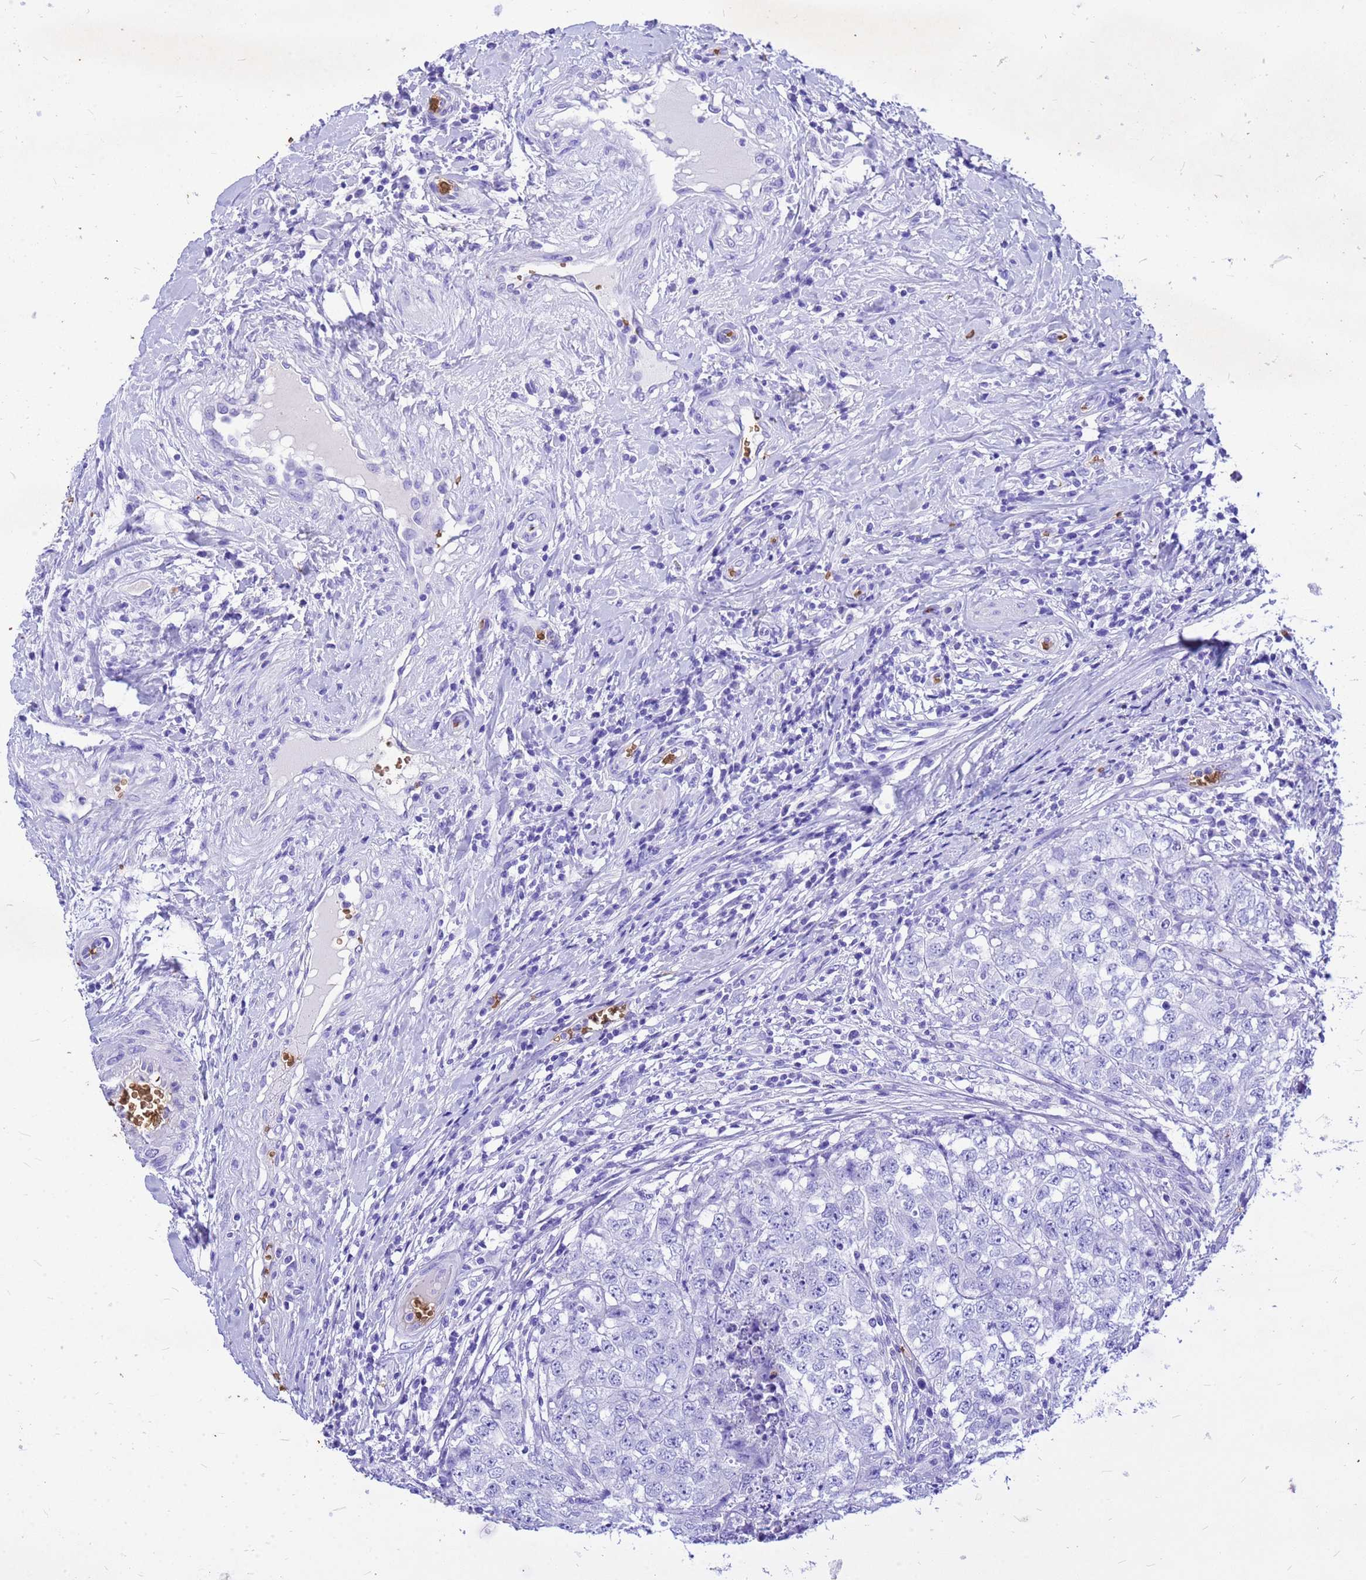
{"staining": {"intensity": "negative", "quantity": "none", "location": "none"}, "tissue": "testis cancer", "cell_type": "Tumor cells", "image_type": "cancer", "snomed": [{"axis": "morphology", "description": "Seminoma, NOS"}, {"axis": "morphology", "description": "Carcinoma, Embryonal, NOS"}, {"axis": "topography", "description": "Testis"}], "caption": "High magnification brightfield microscopy of testis seminoma stained with DAB (3,3'-diaminobenzidine) (brown) and counterstained with hematoxylin (blue): tumor cells show no significant expression.", "gene": "HBA2", "patient": {"sex": "male", "age": 43}}